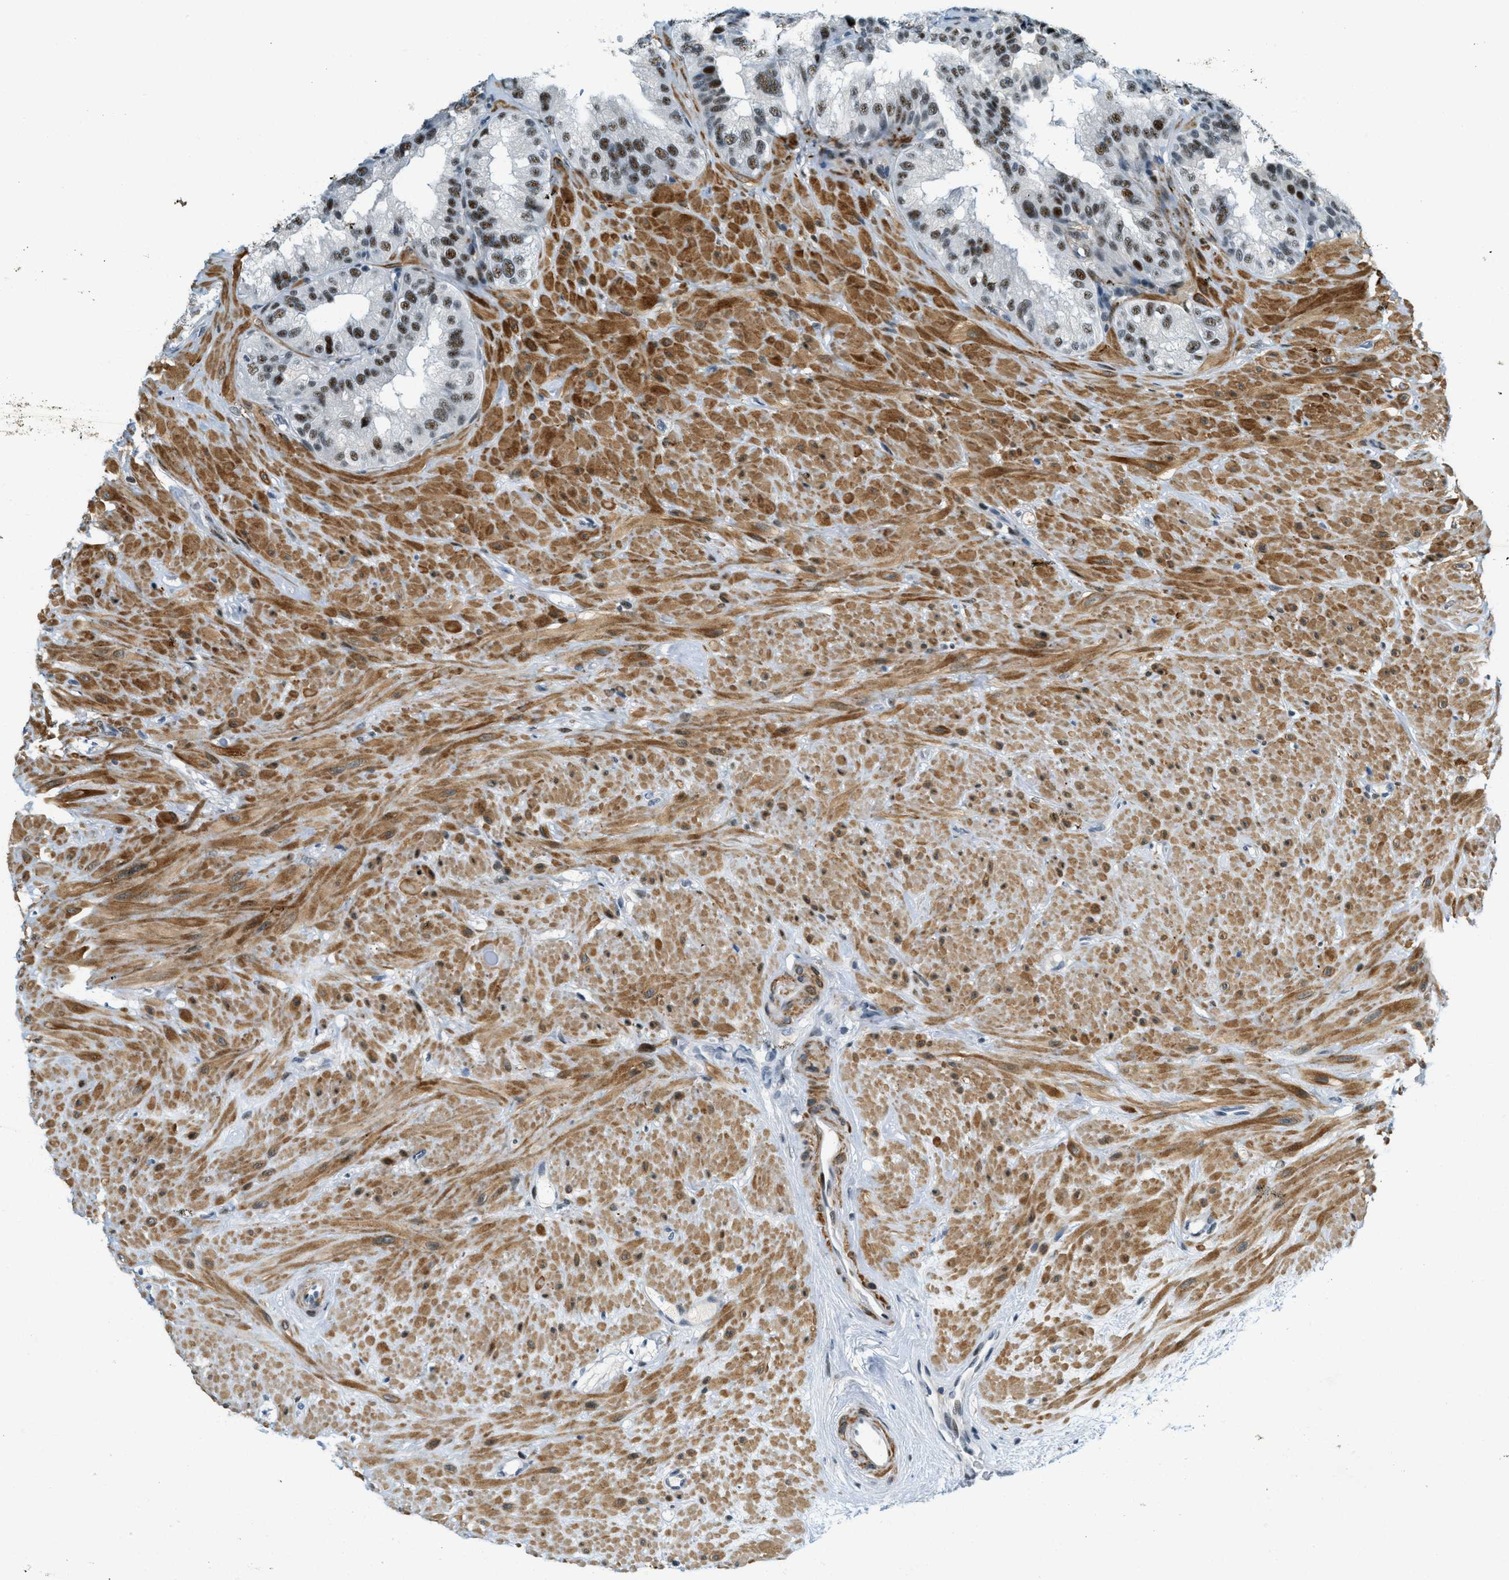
{"staining": {"intensity": "moderate", "quantity": ">75%", "location": "nuclear"}, "tissue": "seminal vesicle", "cell_type": "Glandular cells", "image_type": "normal", "snomed": [{"axis": "morphology", "description": "Normal tissue, NOS"}, {"axis": "topography", "description": "Seminal veicle"}], "caption": "Immunohistochemistry (DAB) staining of unremarkable seminal vesicle shows moderate nuclear protein expression in about >75% of glandular cells.", "gene": "ZDHHC23", "patient": {"sex": "male", "age": 68}}